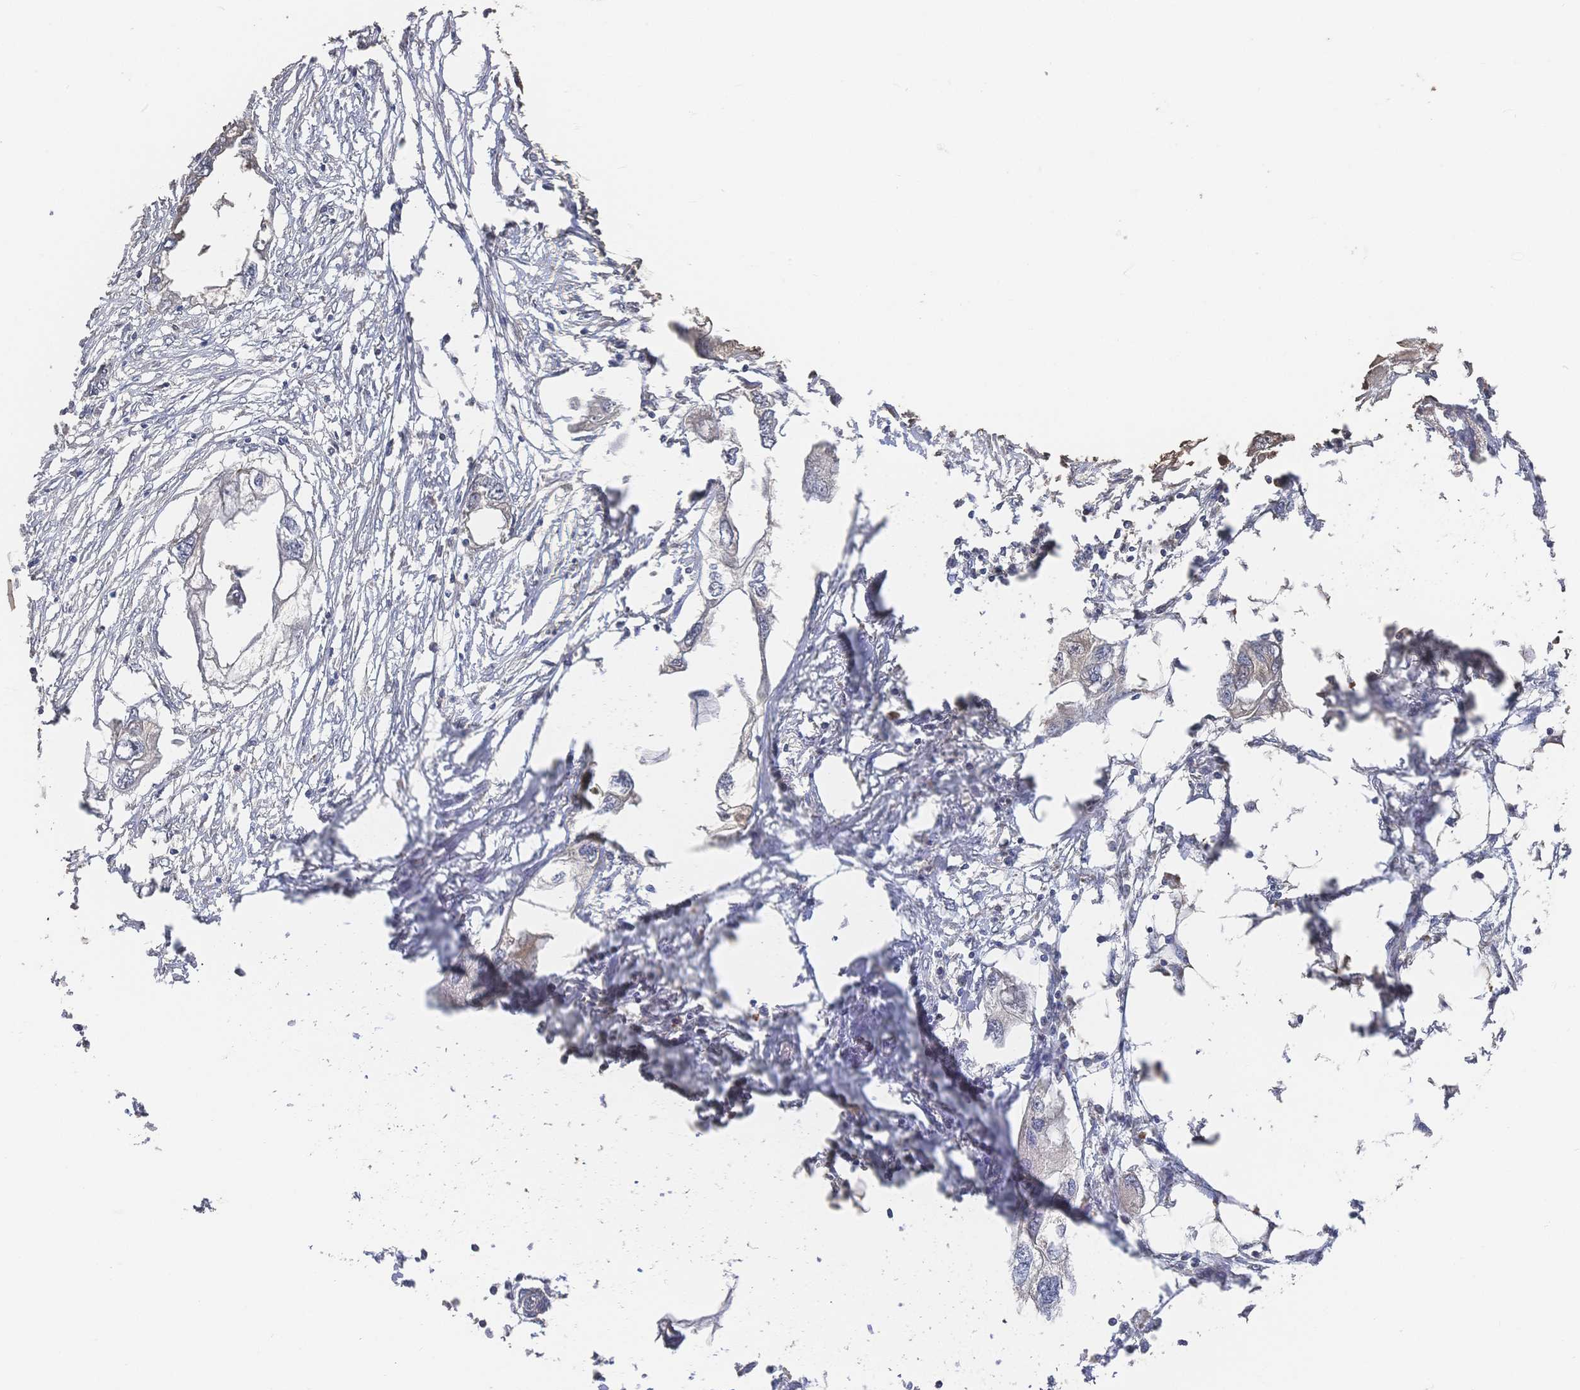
{"staining": {"intensity": "negative", "quantity": "none", "location": "none"}, "tissue": "endometrial cancer", "cell_type": "Tumor cells", "image_type": "cancer", "snomed": [{"axis": "morphology", "description": "Adenocarcinoma, NOS"}, {"axis": "morphology", "description": "Adenocarcinoma, metastatic, NOS"}, {"axis": "topography", "description": "Adipose tissue"}, {"axis": "topography", "description": "Endometrium"}], "caption": "The image exhibits no staining of tumor cells in endometrial adenocarcinoma.", "gene": "DNAJA4", "patient": {"sex": "female", "age": 67}}